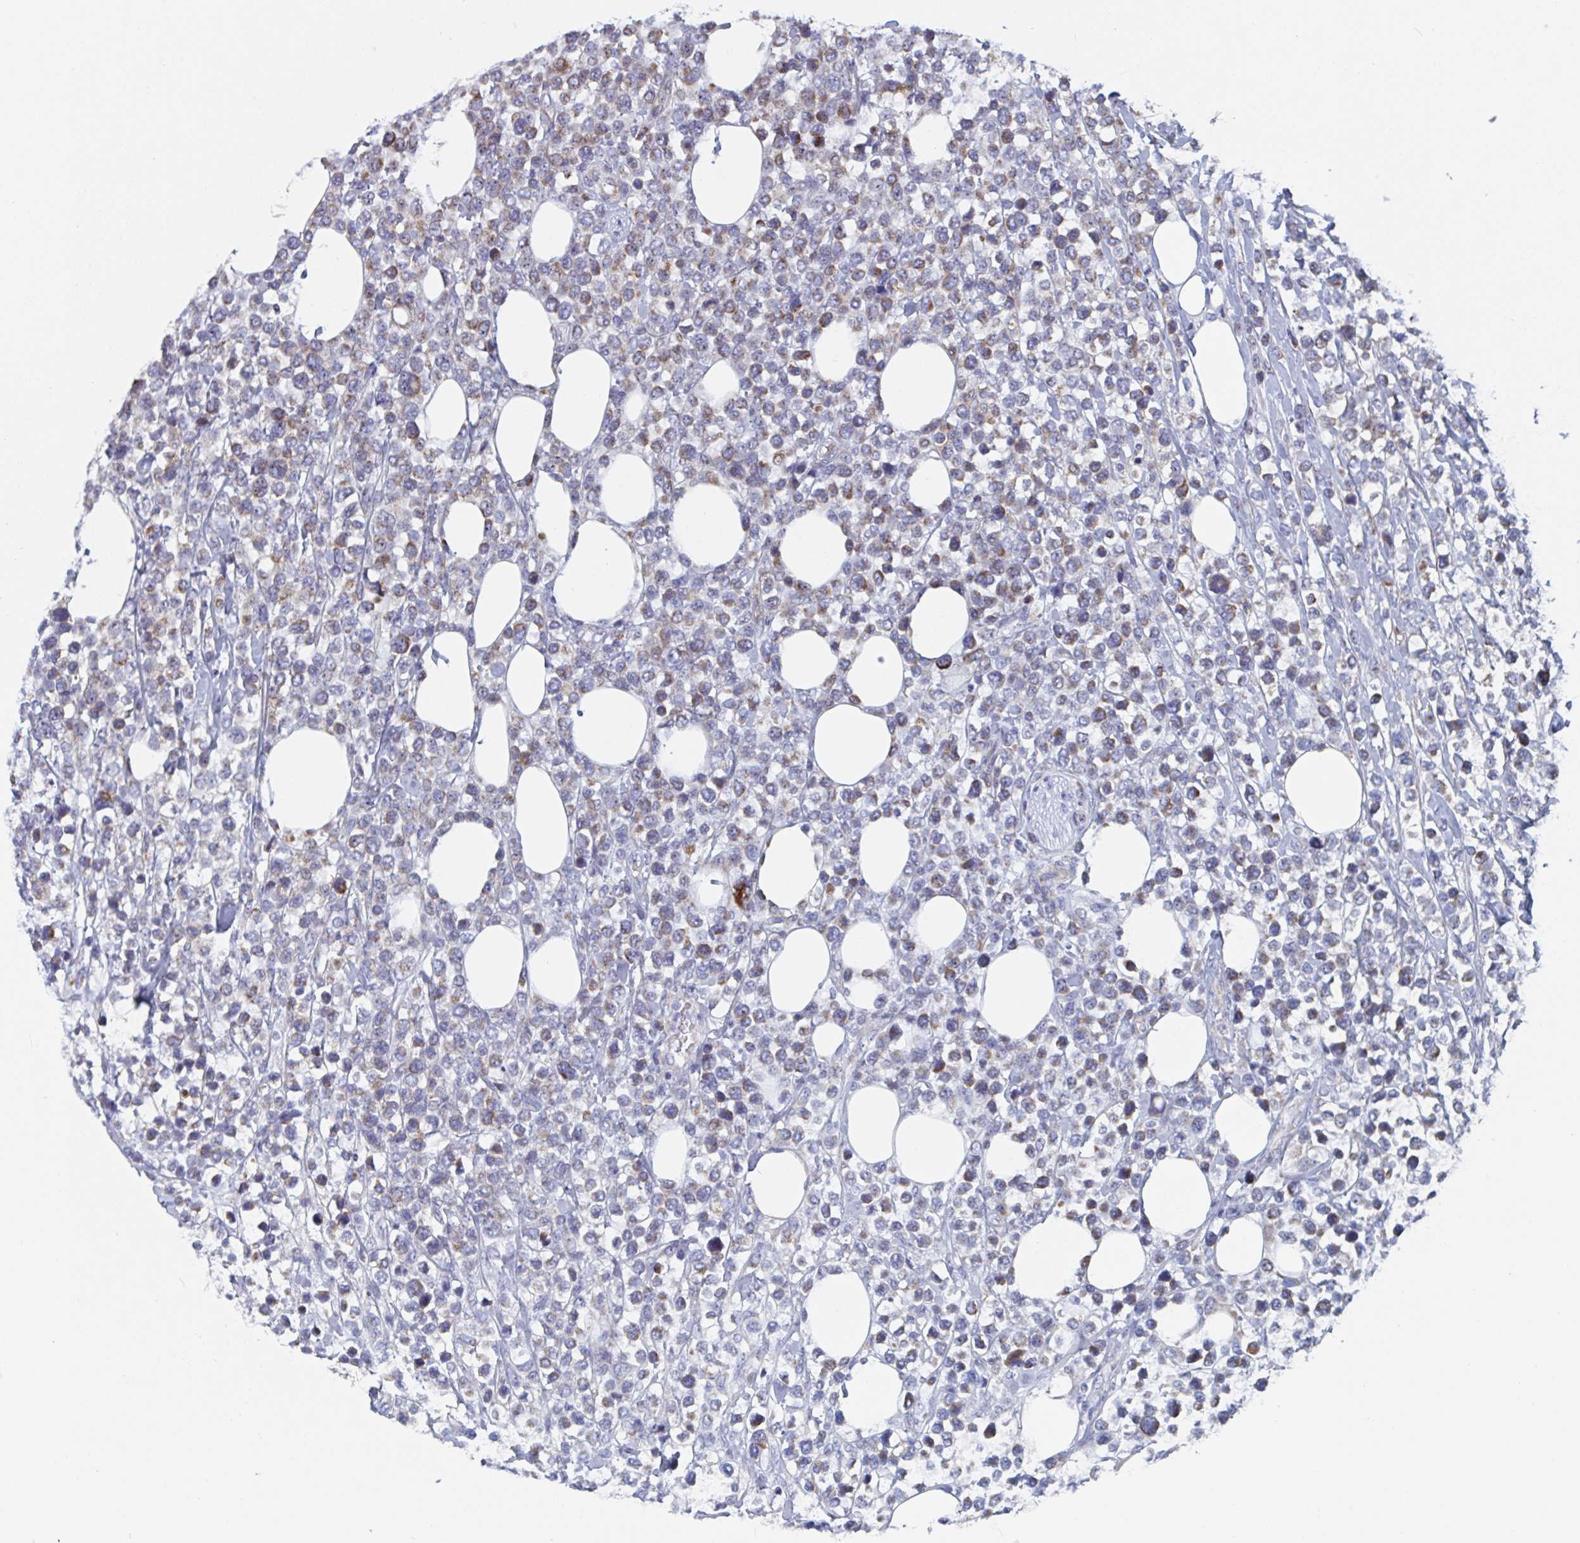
{"staining": {"intensity": "moderate", "quantity": "25%-75%", "location": "cytoplasmic/membranous"}, "tissue": "lymphoma", "cell_type": "Tumor cells", "image_type": "cancer", "snomed": [{"axis": "morphology", "description": "Malignant lymphoma, non-Hodgkin's type, High grade"}, {"axis": "topography", "description": "Soft tissue"}], "caption": "Immunohistochemical staining of lymphoma demonstrates medium levels of moderate cytoplasmic/membranous positivity in about 25%-75% of tumor cells.", "gene": "MRPL53", "patient": {"sex": "female", "age": 56}}